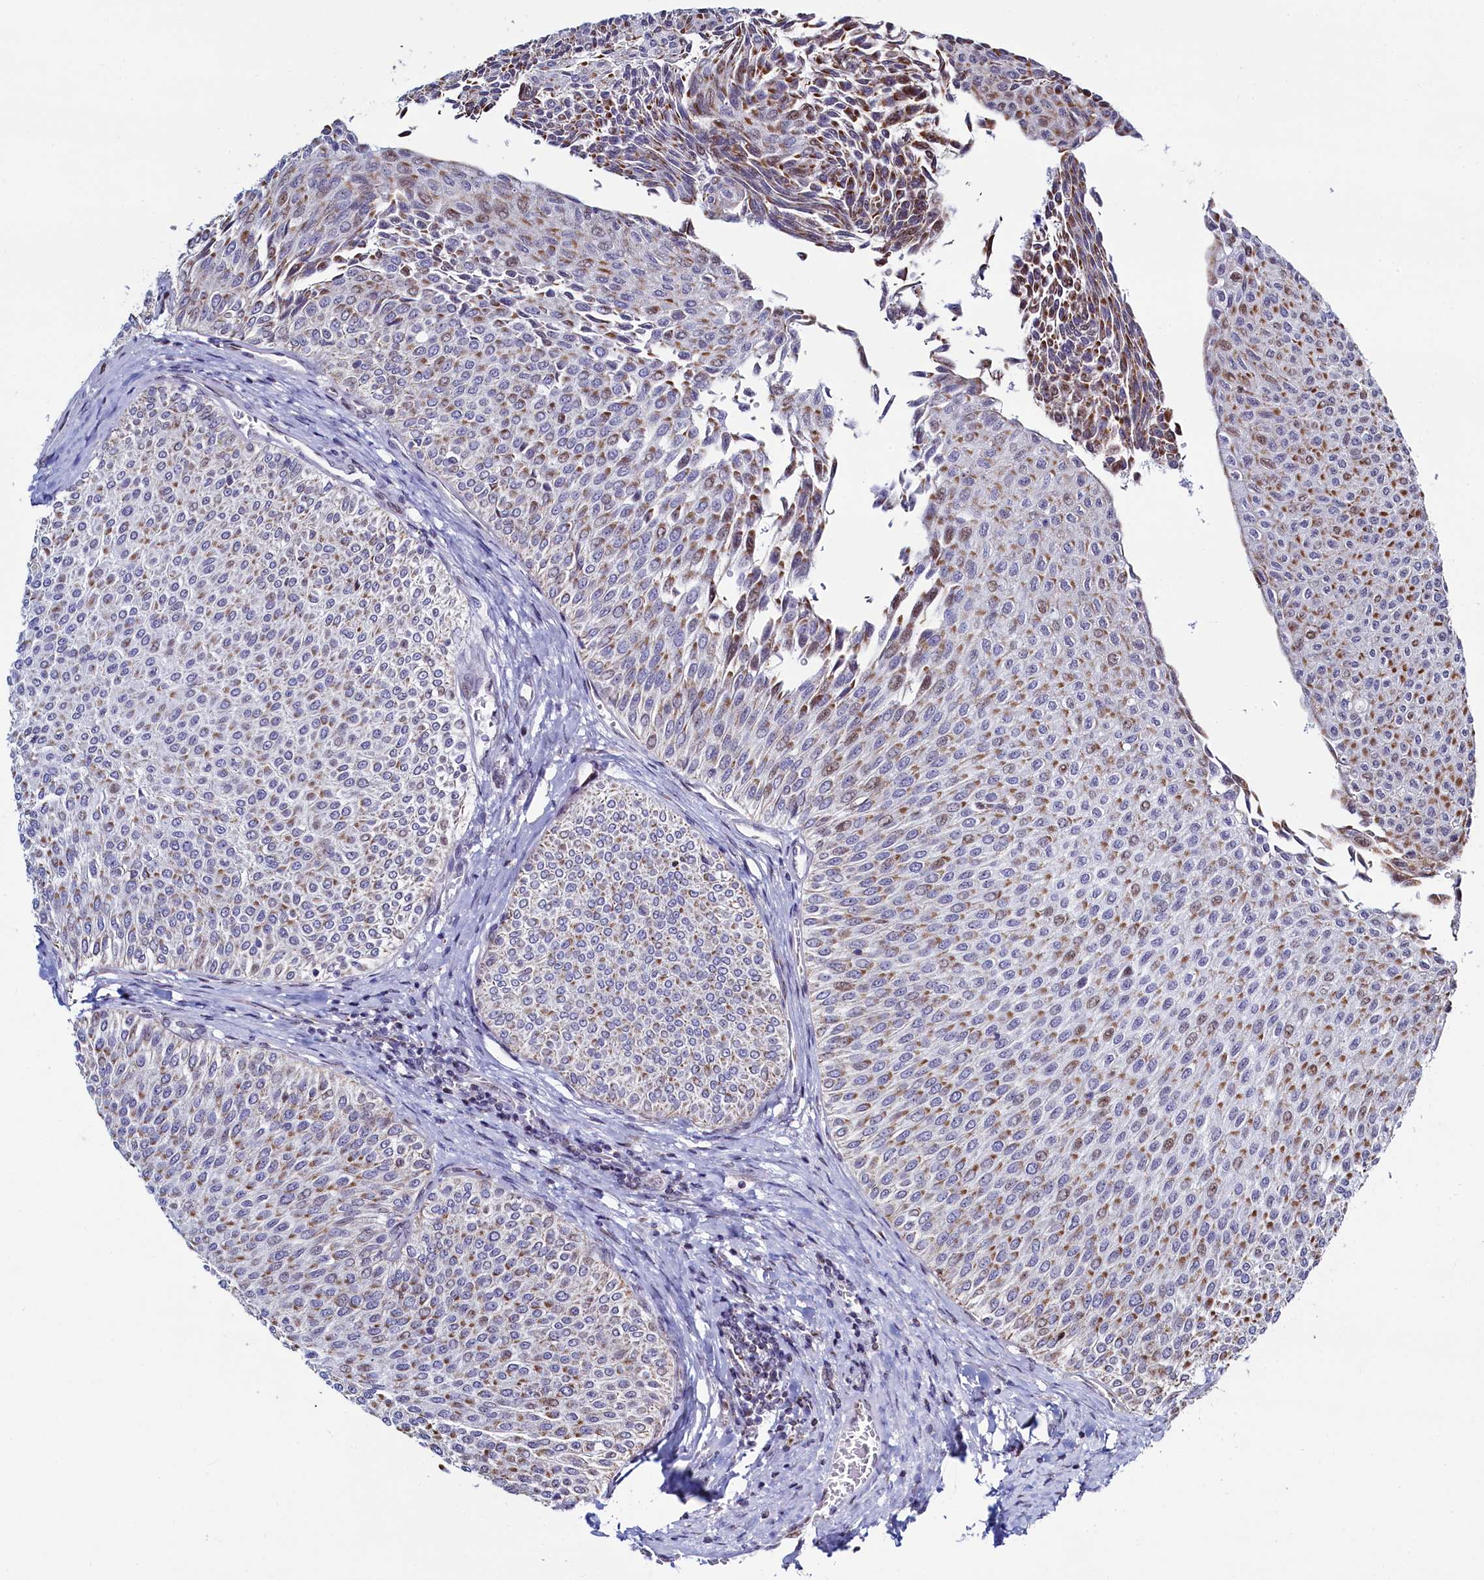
{"staining": {"intensity": "moderate", "quantity": ">75%", "location": "cytoplasmic/membranous"}, "tissue": "urothelial cancer", "cell_type": "Tumor cells", "image_type": "cancer", "snomed": [{"axis": "morphology", "description": "Urothelial carcinoma, Low grade"}, {"axis": "topography", "description": "Urinary bladder"}], "caption": "Immunohistochemistry histopathology image of neoplastic tissue: urothelial cancer stained using immunohistochemistry demonstrates medium levels of moderate protein expression localized specifically in the cytoplasmic/membranous of tumor cells, appearing as a cytoplasmic/membranous brown color.", "gene": "HDGFL3", "patient": {"sex": "male", "age": 78}}